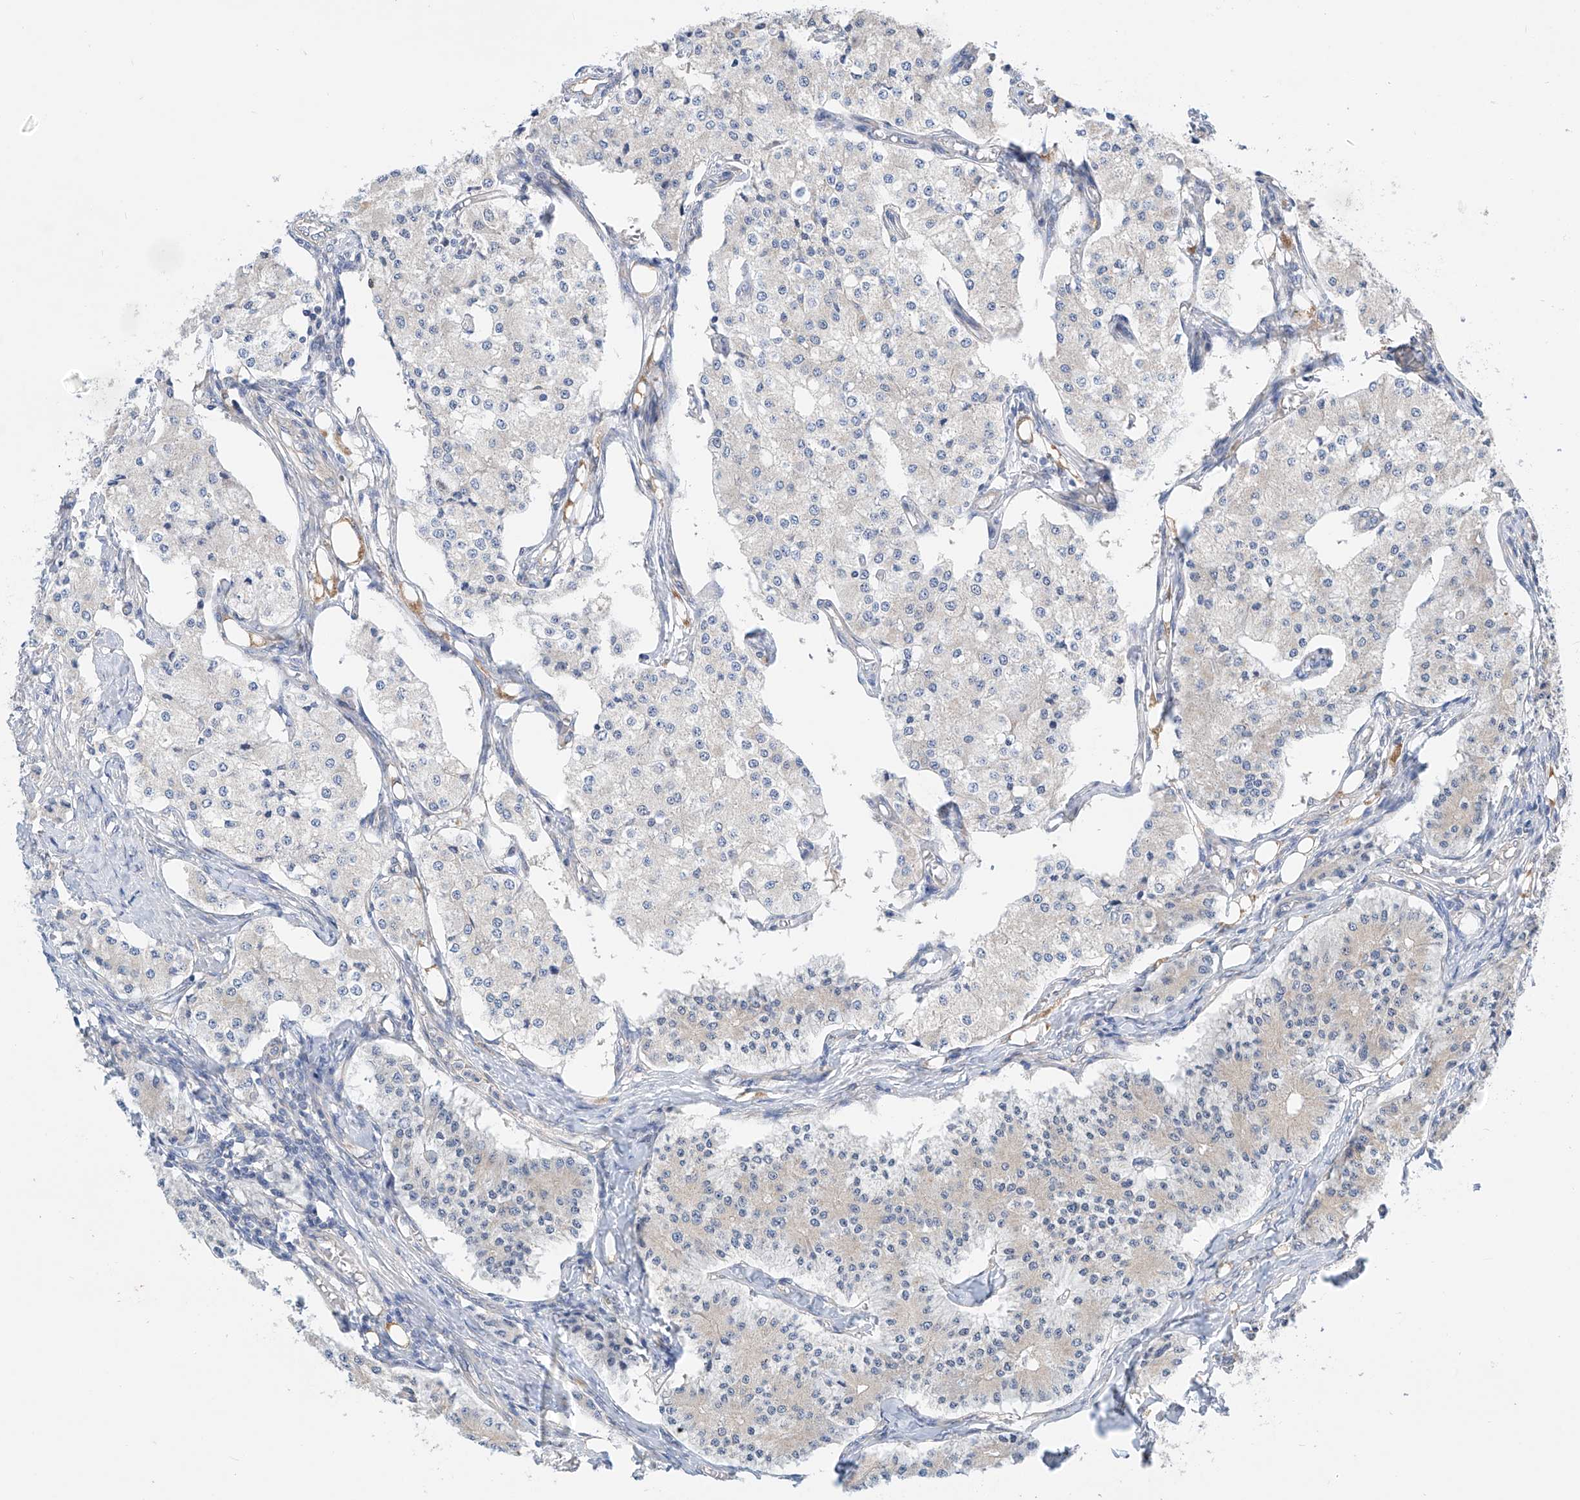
{"staining": {"intensity": "negative", "quantity": "none", "location": "none"}, "tissue": "carcinoid", "cell_type": "Tumor cells", "image_type": "cancer", "snomed": [{"axis": "morphology", "description": "Carcinoid, malignant, NOS"}, {"axis": "topography", "description": "Colon"}], "caption": "Carcinoid was stained to show a protein in brown. There is no significant staining in tumor cells.", "gene": "SLC22A7", "patient": {"sex": "female", "age": 52}}